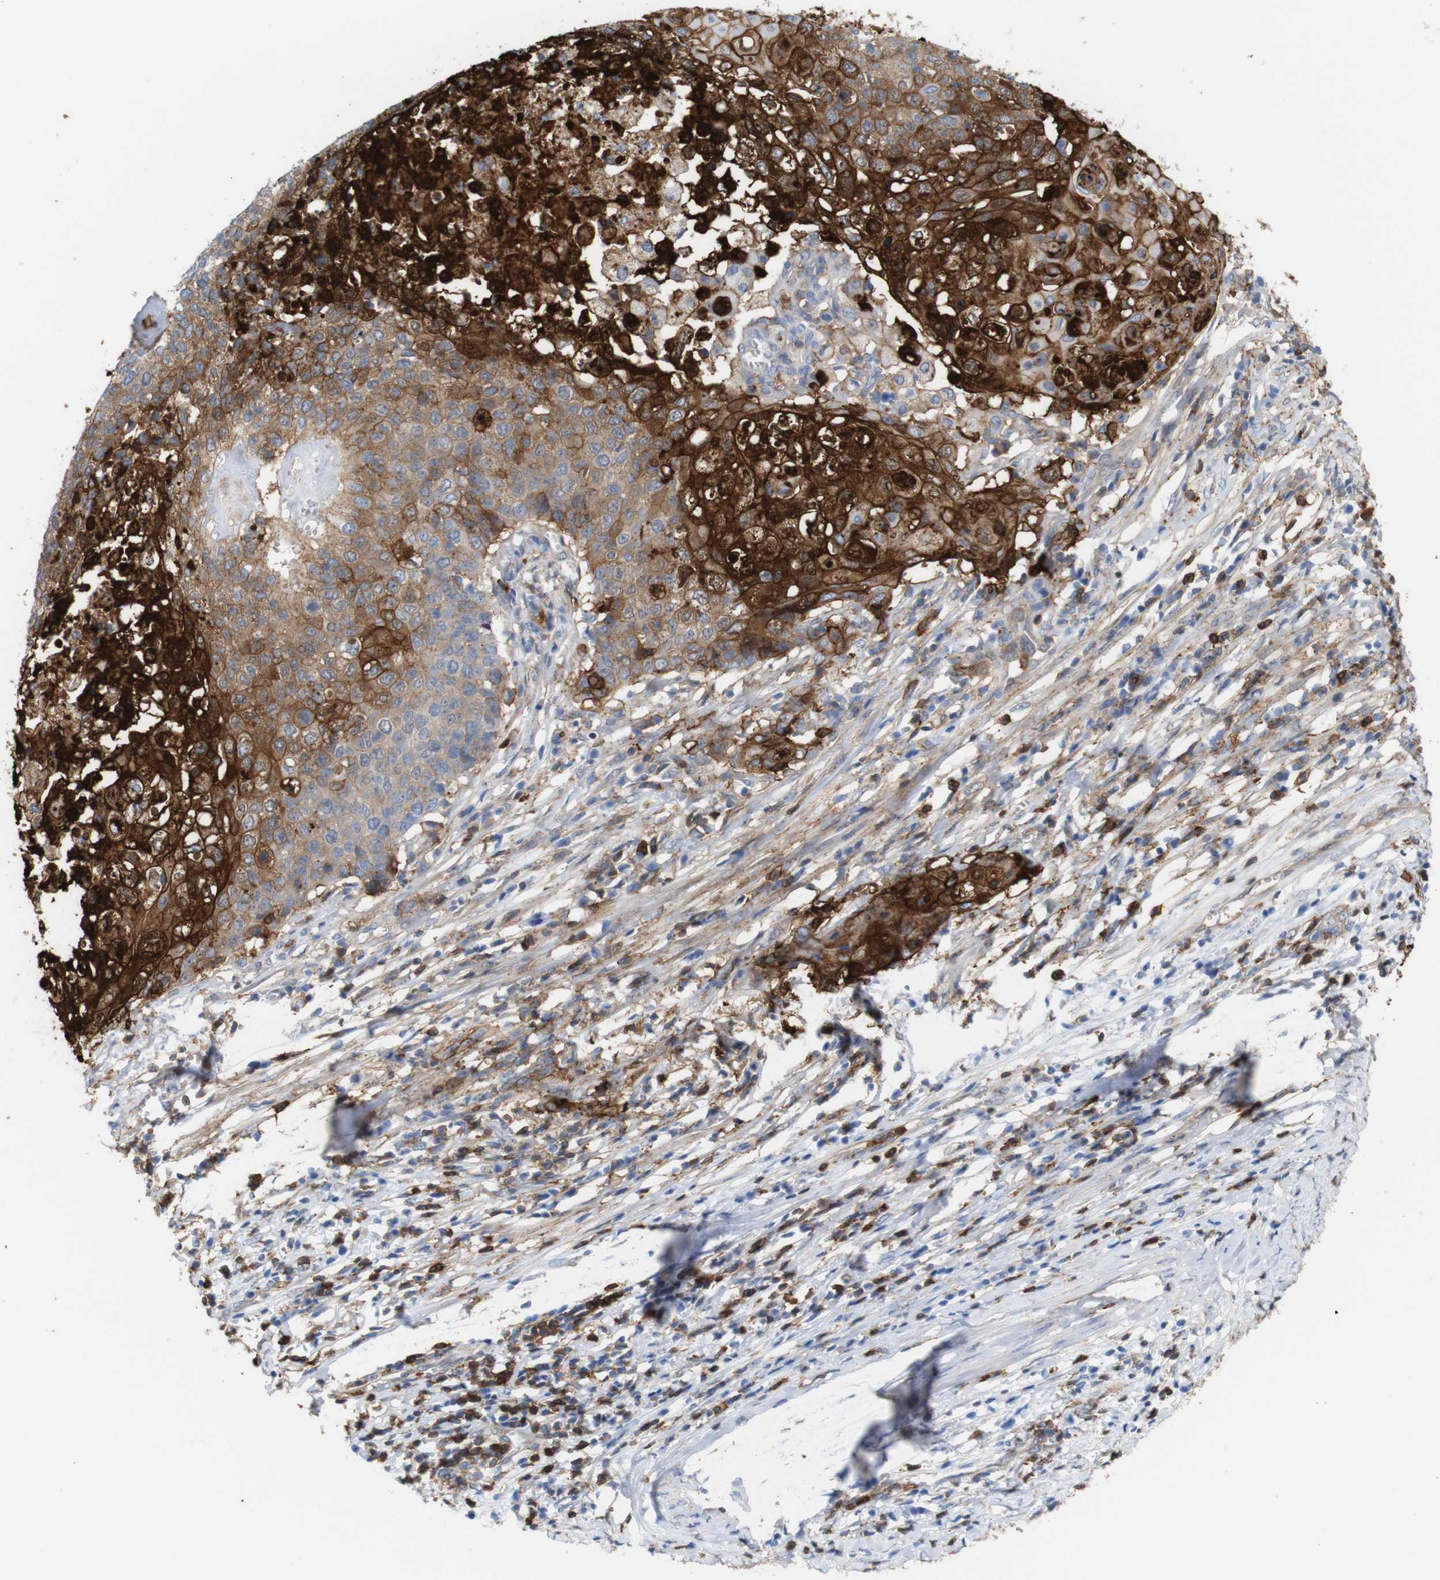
{"staining": {"intensity": "strong", "quantity": "25%-75%", "location": "cytoplasmic/membranous"}, "tissue": "cervical cancer", "cell_type": "Tumor cells", "image_type": "cancer", "snomed": [{"axis": "morphology", "description": "Squamous cell carcinoma, NOS"}, {"axis": "topography", "description": "Cervix"}], "caption": "A brown stain labels strong cytoplasmic/membranous expression of a protein in human cervical cancer (squamous cell carcinoma) tumor cells. (DAB (3,3'-diaminobenzidine) = brown stain, brightfield microscopy at high magnification).", "gene": "ANXA1", "patient": {"sex": "female", "age": 39}}